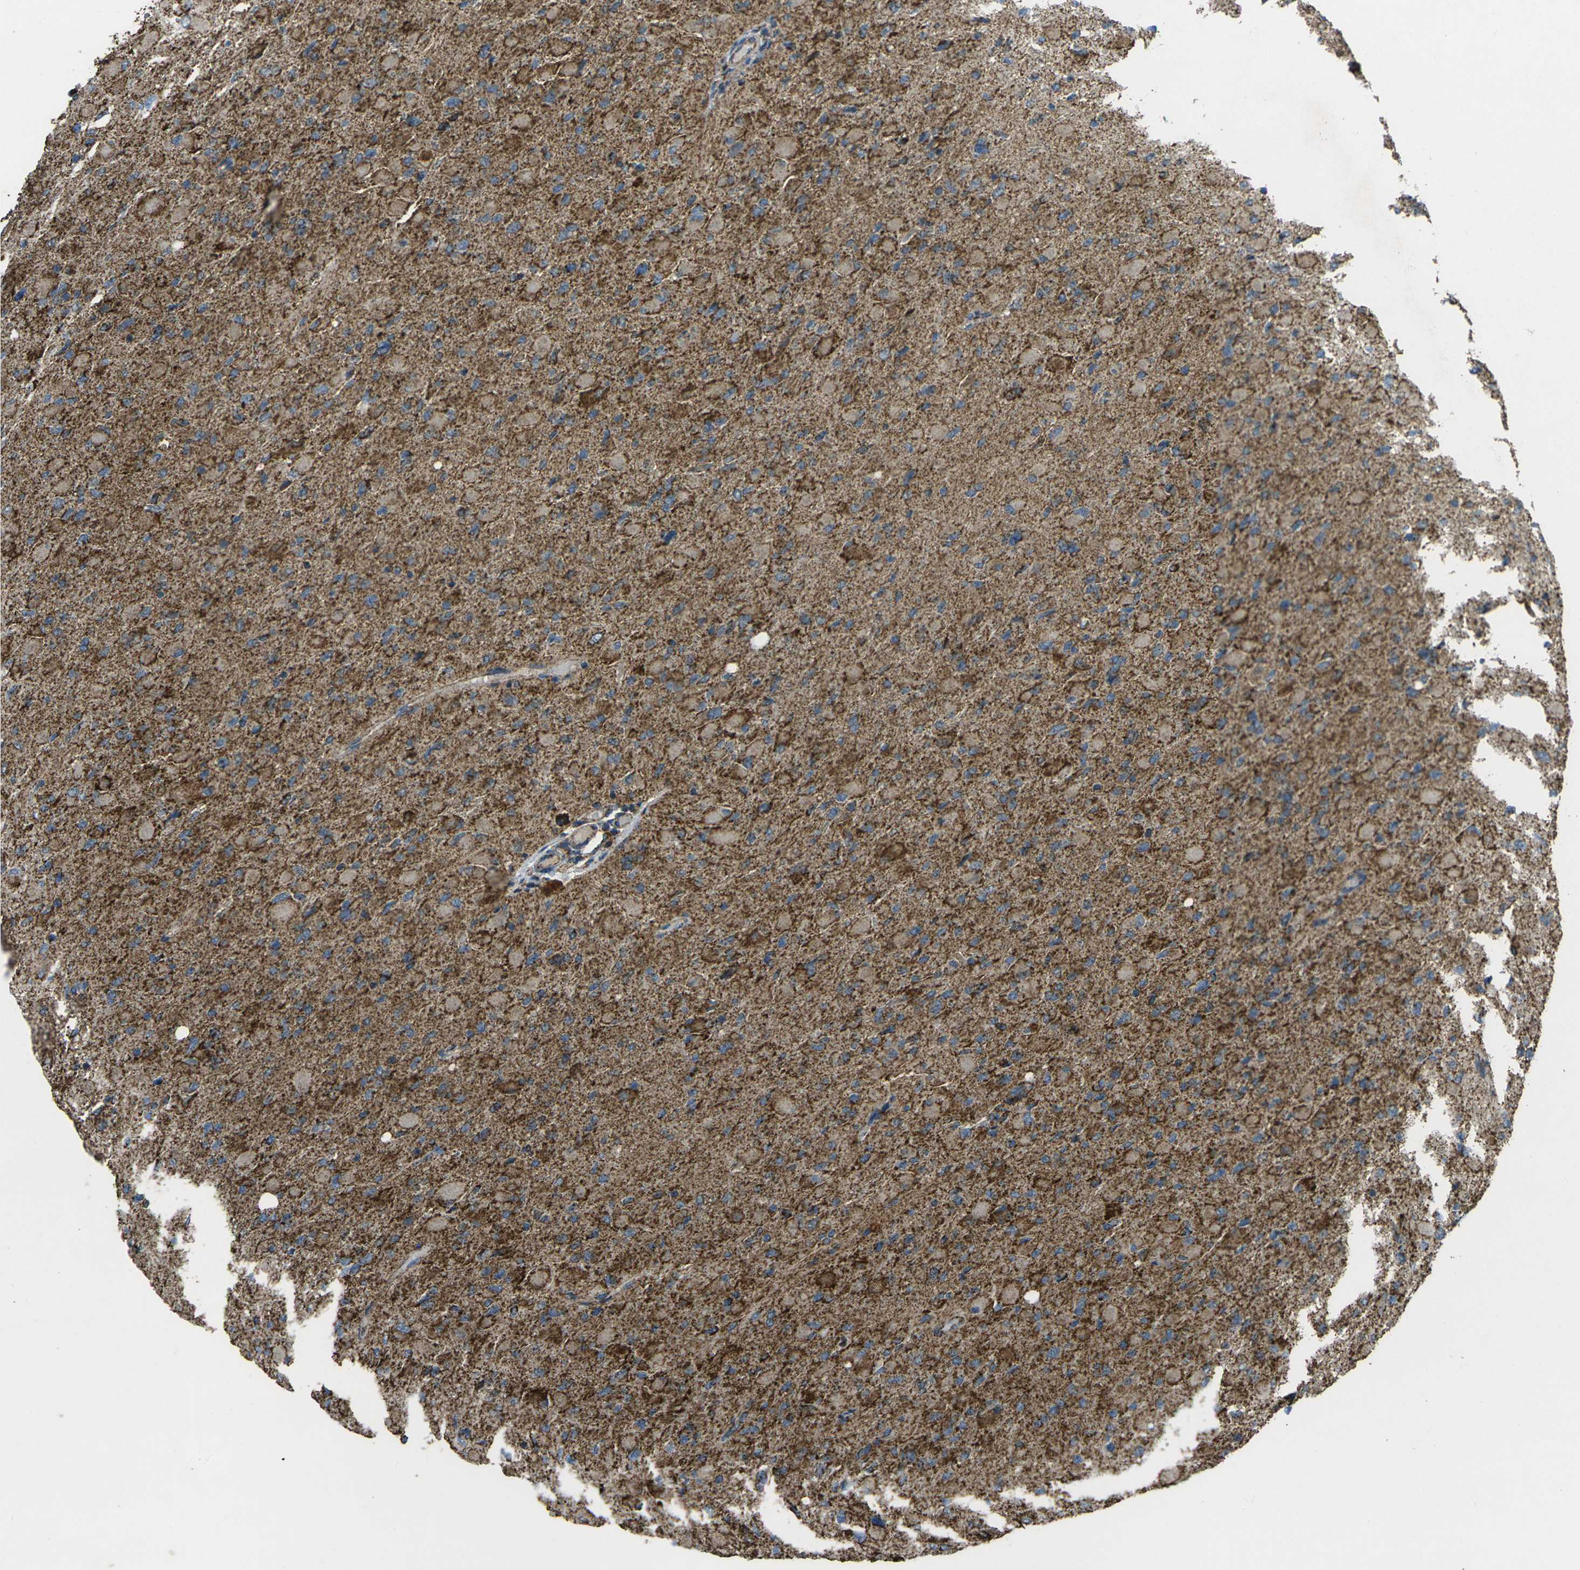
{"staining": {"intensity": "moderate", "quantity": "25%-75%", "location": "cytoplasmic/membranous"}, "tissue": "glioma", "cell_type": "Tumor cells", "image_type": "cancer", "snomed": [{"axis": "morphology", "description": "Glioma, malignant, High grade"}, {"axis": "topography", "description": "Cerebral cortex"}], "caption": "Immunohistochemistry (IHC) of human glioma reveals medium levels of moderate cytoplasmic/membranous expression in approximately 25%-75% of tumor cells.", "gene": "KLHL5", "patient": {"sex": "female", "age": 36}}